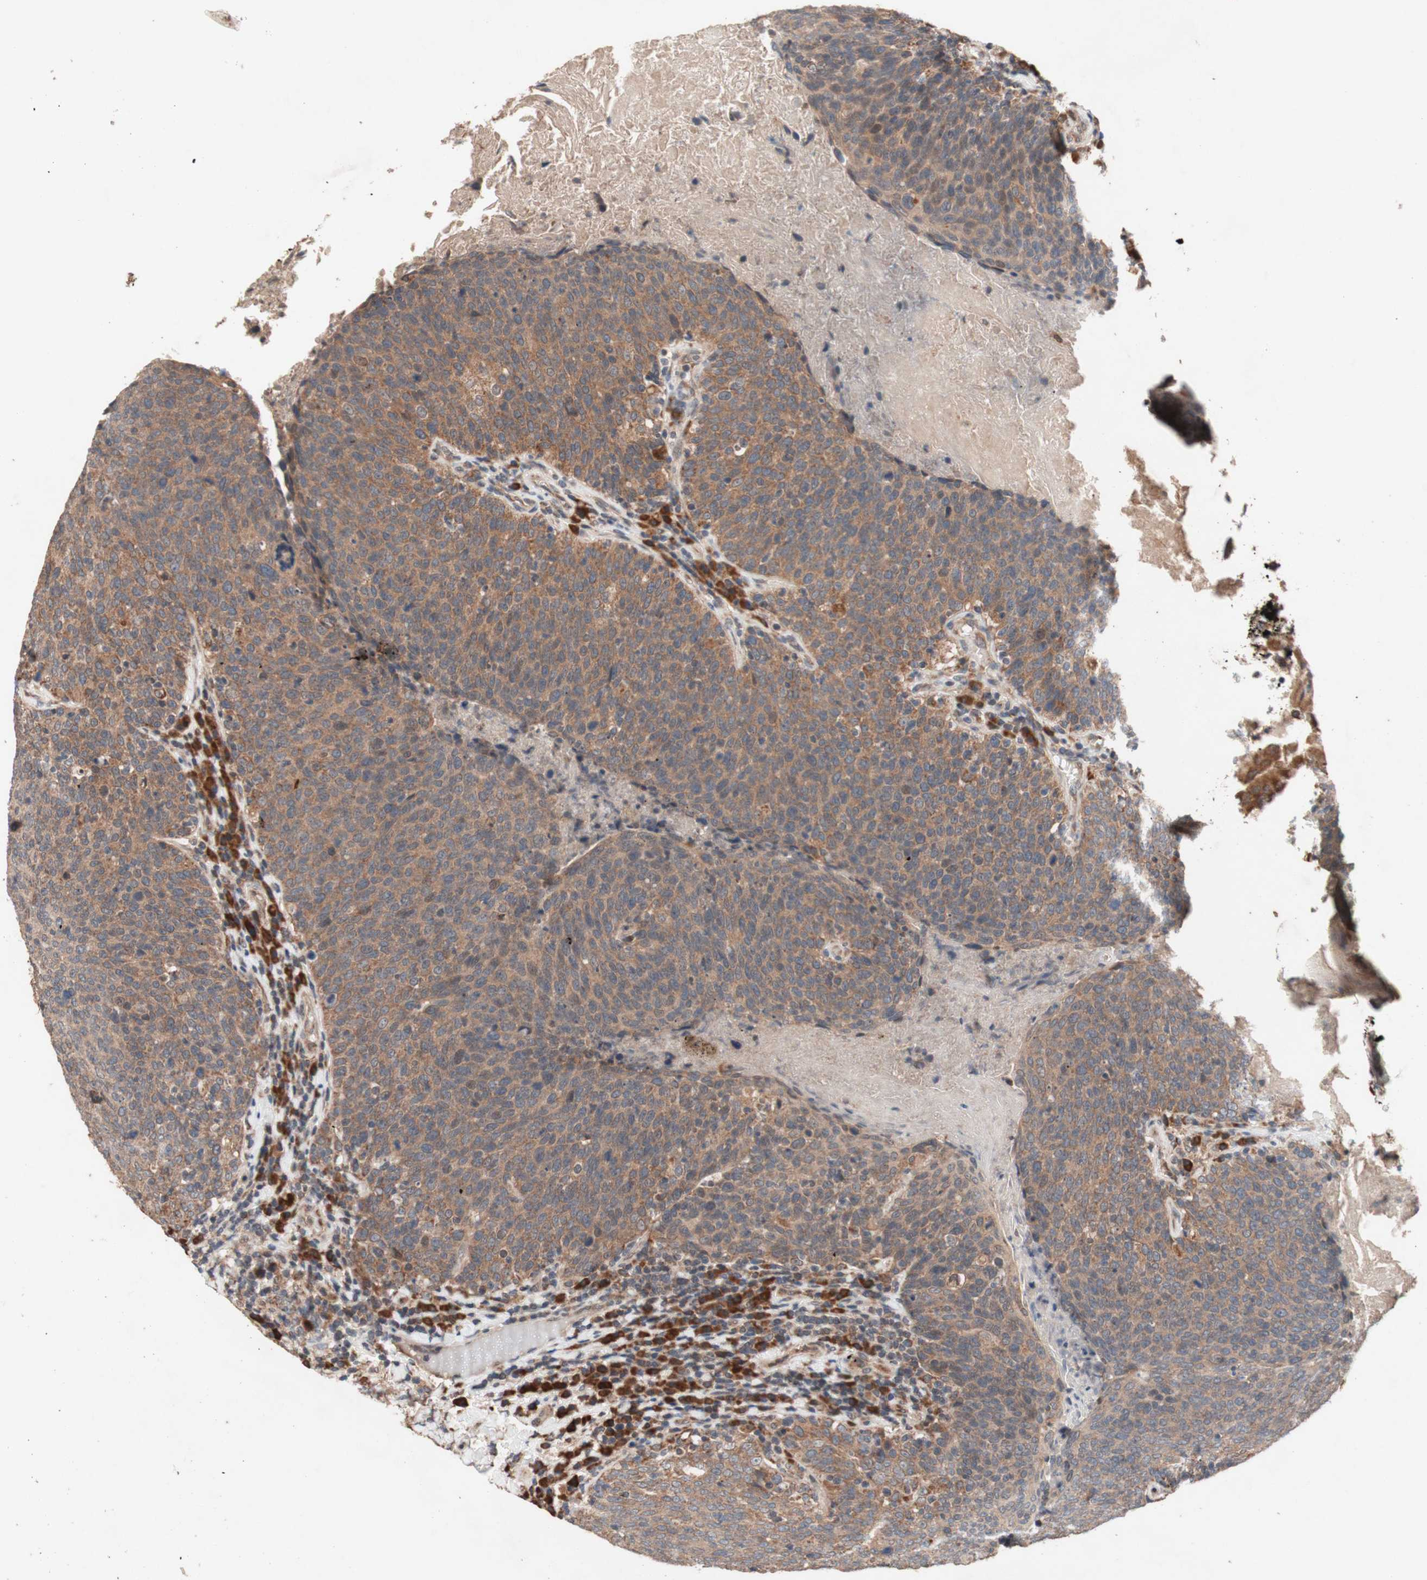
{"staining": {"intensity": "moderate", "quantity": ">75%", "location": "cytoplasmic/membranous"}, "tissue": "head and neck cancer", "cell_type": "Tumor cells", "image_type": "cancer", "snomed": [{"axis": "morphology", "description": "Squamous cell carcinoma, NOS"}, {"axis": "morphology", "description": "Squamous cell carcinoma, metastatic, NOS"}, {"axis": "topography", "description": "Lymph node"}, {"axis": "topography", "description": "Head-Neck"}], "caption": "Immunohistochemistry photomicrograph of neoplastic tissue: human squamous cell carcinoma (head and neck) stained using IHC displays medium levels of moderate protein expression localized specifically in the cytoplasmic/membranous of tumor cells, appearing as a cytoplasmic/membranous brown color.", "gene": "DDOST", "patient": {"sex": "male", "age": 62}}